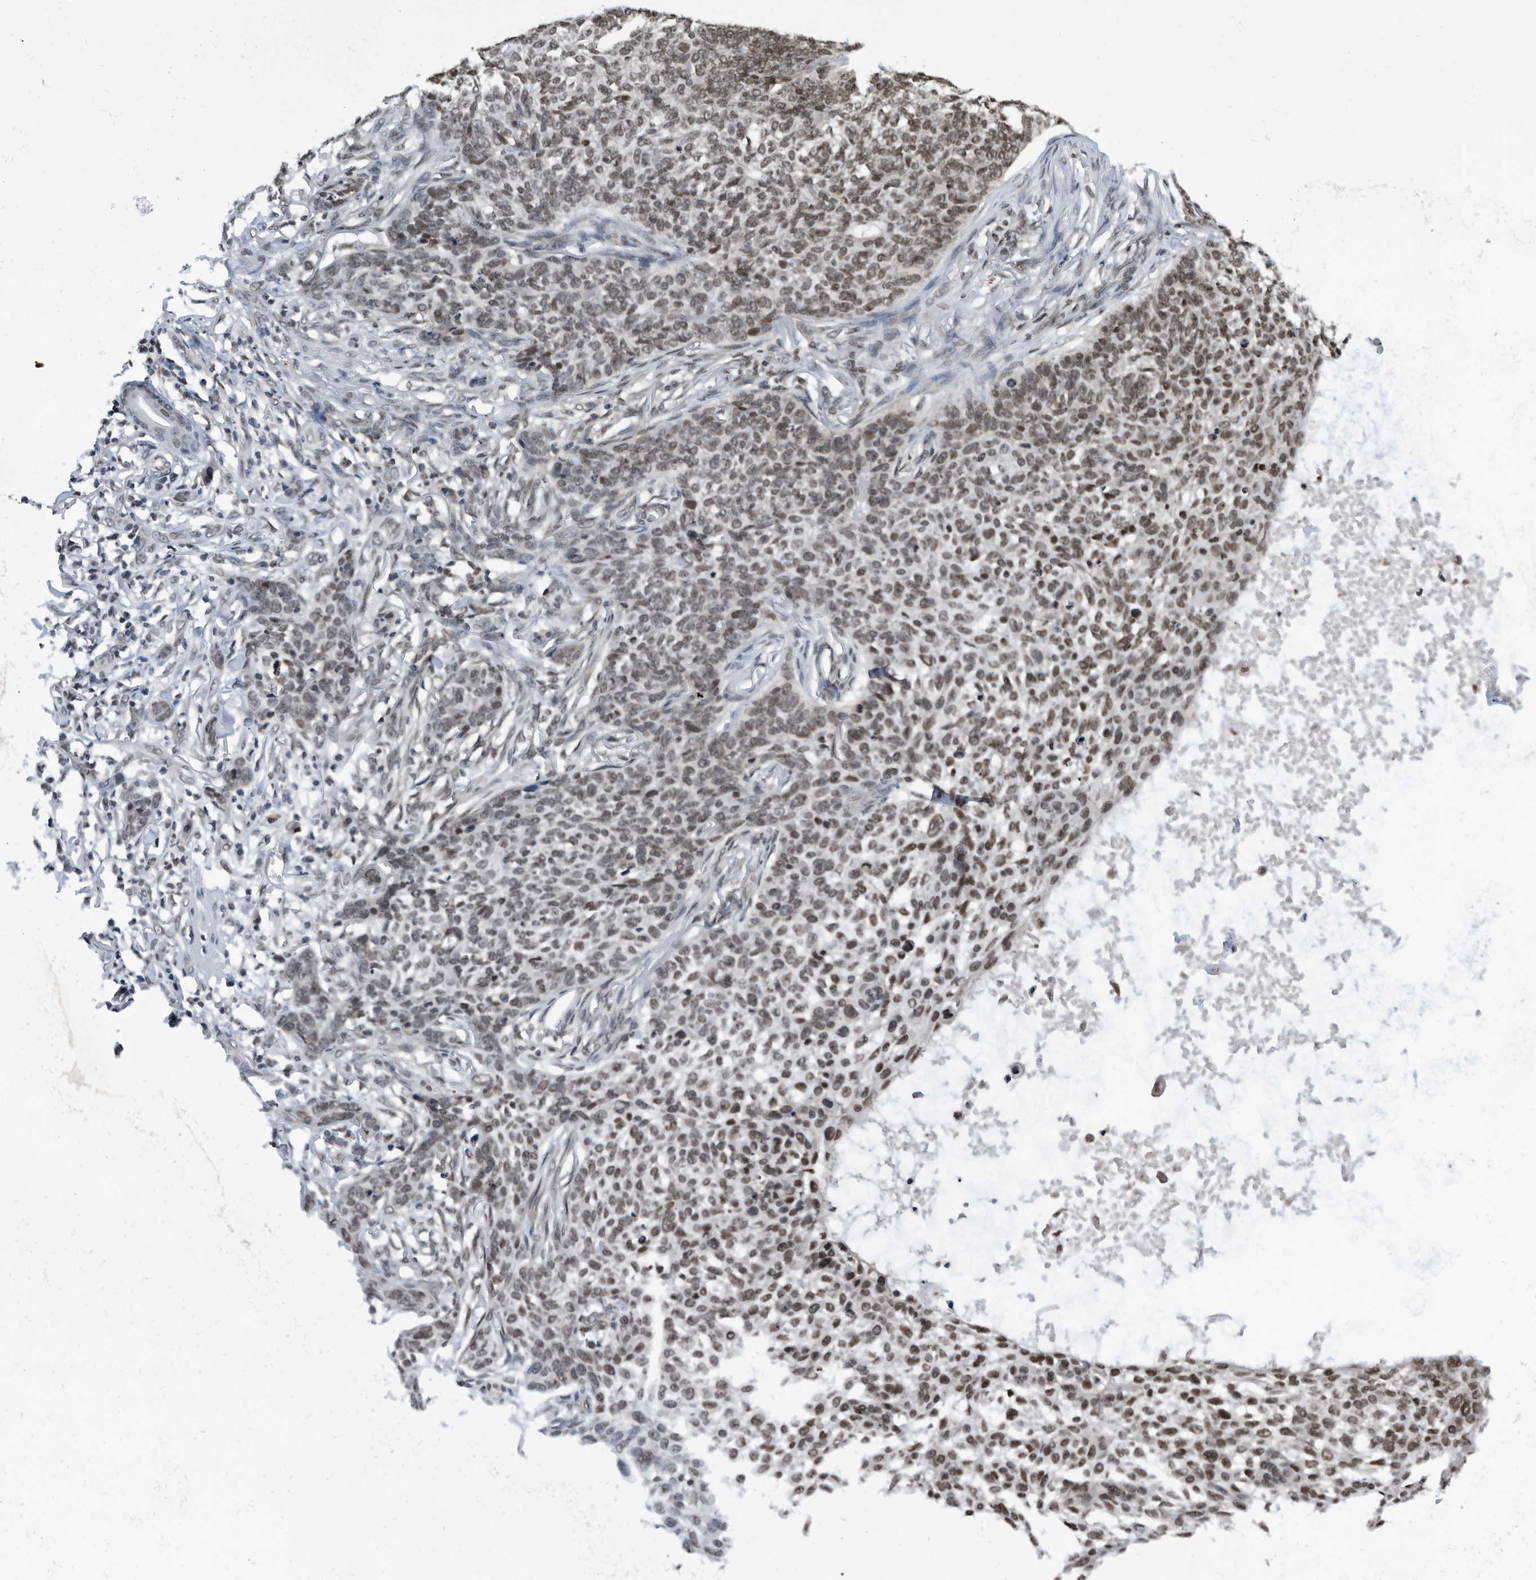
{"staining": {"intensity": "weak", "quantity": "25%-75%", "location": "nuclear"}, "tissue": "skin cancer", "cell_type": "Tumor cells", "image_type": "cancer", "snomed": [{"axis": "morphology", "description": "Basal cell carcinoma"}, {"axis": "topography", "description": "Skin"}], "caption": "High-magnification brightfield microscopy of skin cancer stained with DAB (3,3'-diaminobenzidine) (brown) and counterstained with hematoxylin (blue). tumor cells exhibit weak nuclear expression is identified in about25%-75% of cells.", "gene": "SNRNP48", "patient": {"sex": "male", "age": 85}}